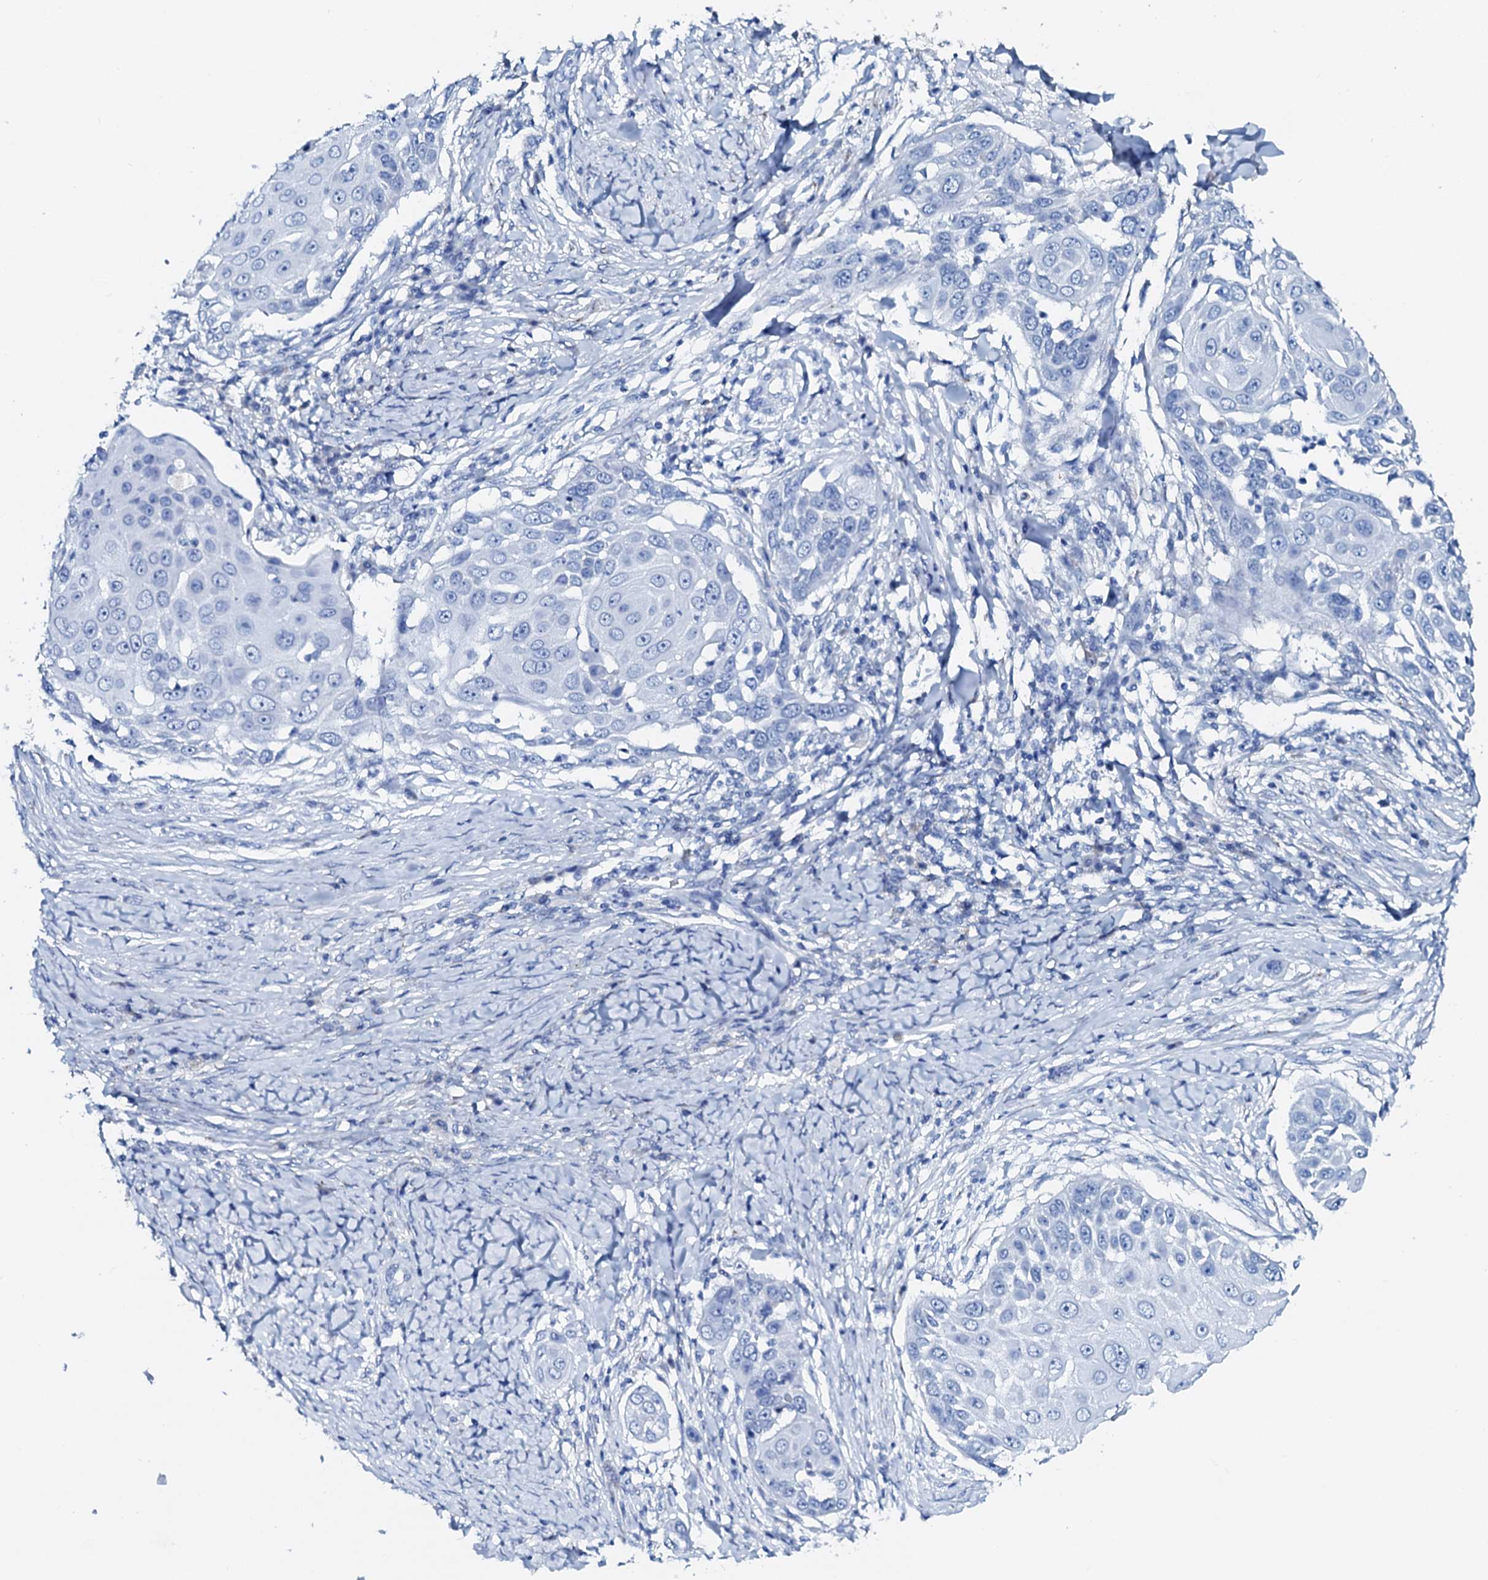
{"staining": {"intensity": "negative", "quantity": "none", "location": "none"}, "tissue": "skin cancer", "cell_type": "Tumor cells", "image_type": "cancer", "snomed": [{"axis": "morphology", "description": "Squamous cell carcinoma, NOS"}, {"axis": "topography", "description": "Skin"}], "caption": "Photomicrograph shows no significant protein expression in tumor cells of skin squamous cell carcinoma. (DAB (3,3'-diaminobenzidine) immunohistochemistry (IHC) visualized using brightfield microscopy, high magnification).", "gene": "AMER2", "patient": {"sex": "female", "age": 44}}